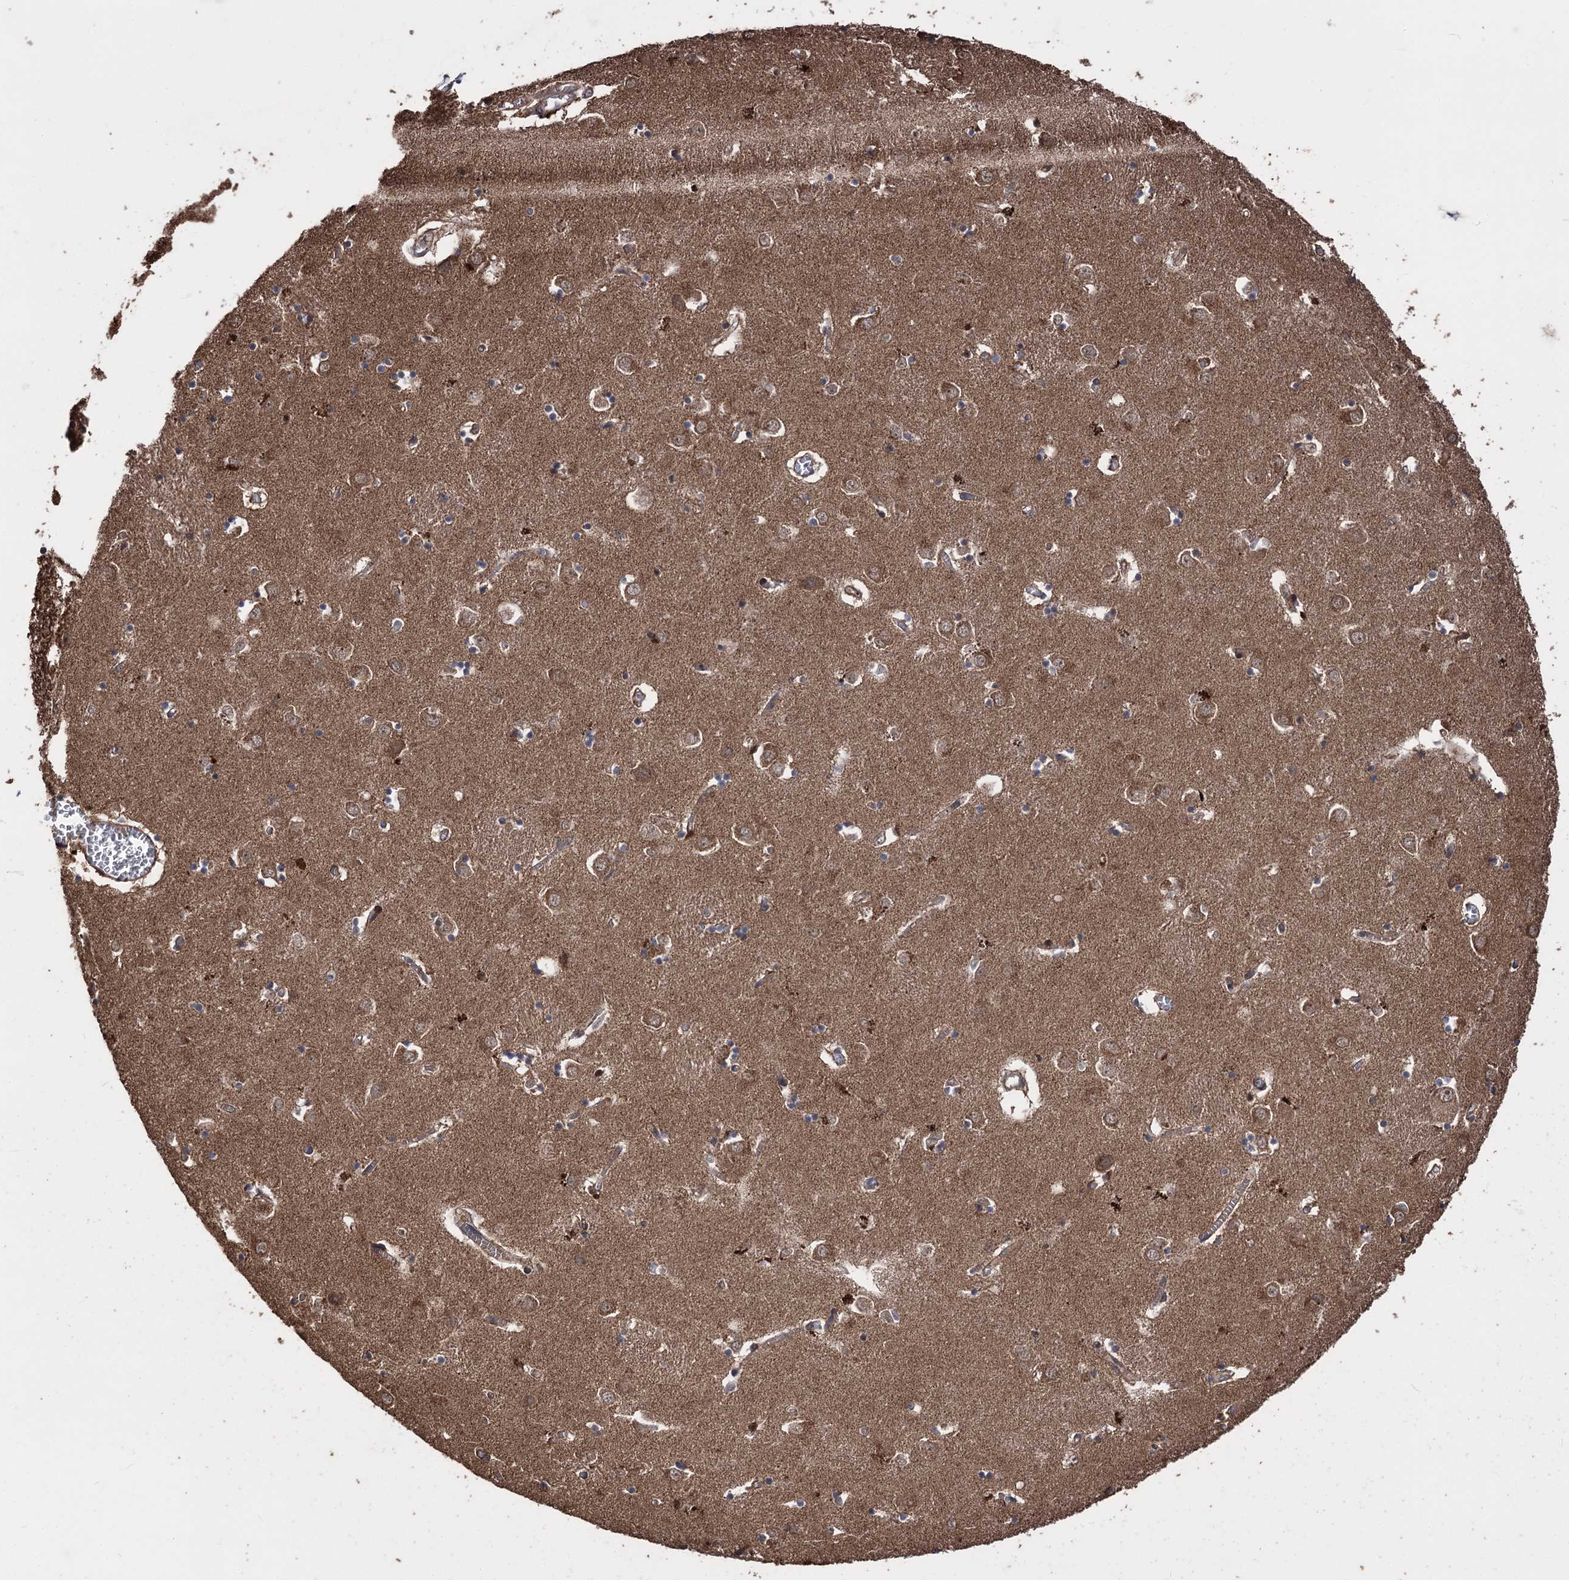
{"staining": {"intensity": "moderate", "quantity": "<25%", "location": "cytoplasmic/membranous"}, "tissue": "caudate", "cell_type": "Glial cells", "image_type": "normal", "snomed": [{"axis": "morphology", "description": "Normal tissue, NOS"}, {"axis": "topography", "description": "Lateral ventricle wall"}], "caption": "High-magnification brightfield microscopy of normal caudate stained with DAB (brown) and counterstained with hematoxylin (blue). glial cells exhibit moderate cytoplasmic/membranous positivity is present in approximately<25% of cells.", "gene": "RASSF3", "patient": {"sex": "male", "age": 70}}